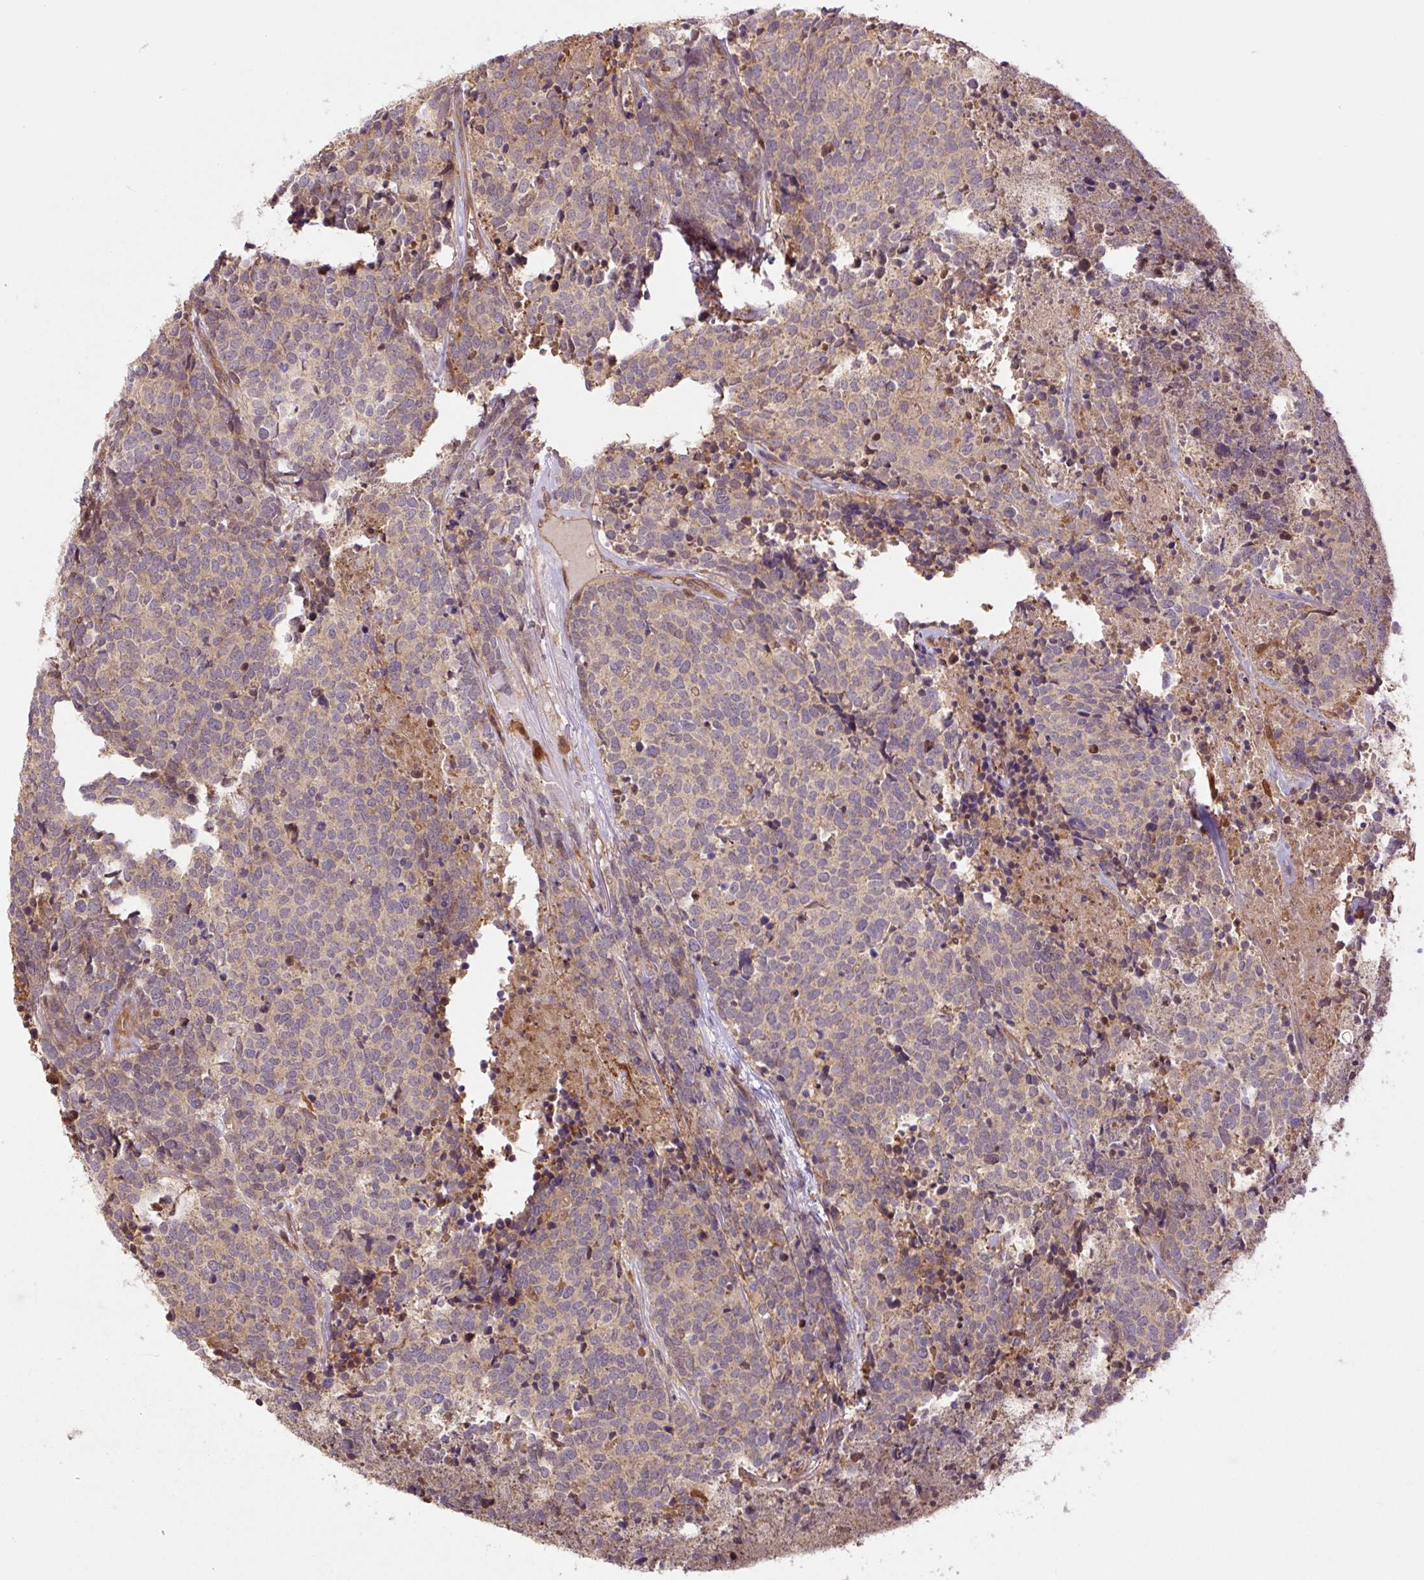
{"staining": {"intensity": "weak", "quantity": "25%-75%", "location": "cytoplasmic/membranous"}, "tissue": "carcinoid", "cell_type": "Tumor cells", "image_type": "cancer", "snomed": [{"axis": "morphology", "description": "Carcinoid, malignant, NOS"}, {"axis": "topography", "description": "Skin"}], "caption": "Protein analysis of carcinoid (malignant) tissue shows weak cytoplasmic/membranous expression in approximately 25%-75% of tumor cells. Ihc stains the protein of interest in brown and the nuclei are stained blue.", "gene": "TPT1", "patient": {"sex": "female", "age": 79}}